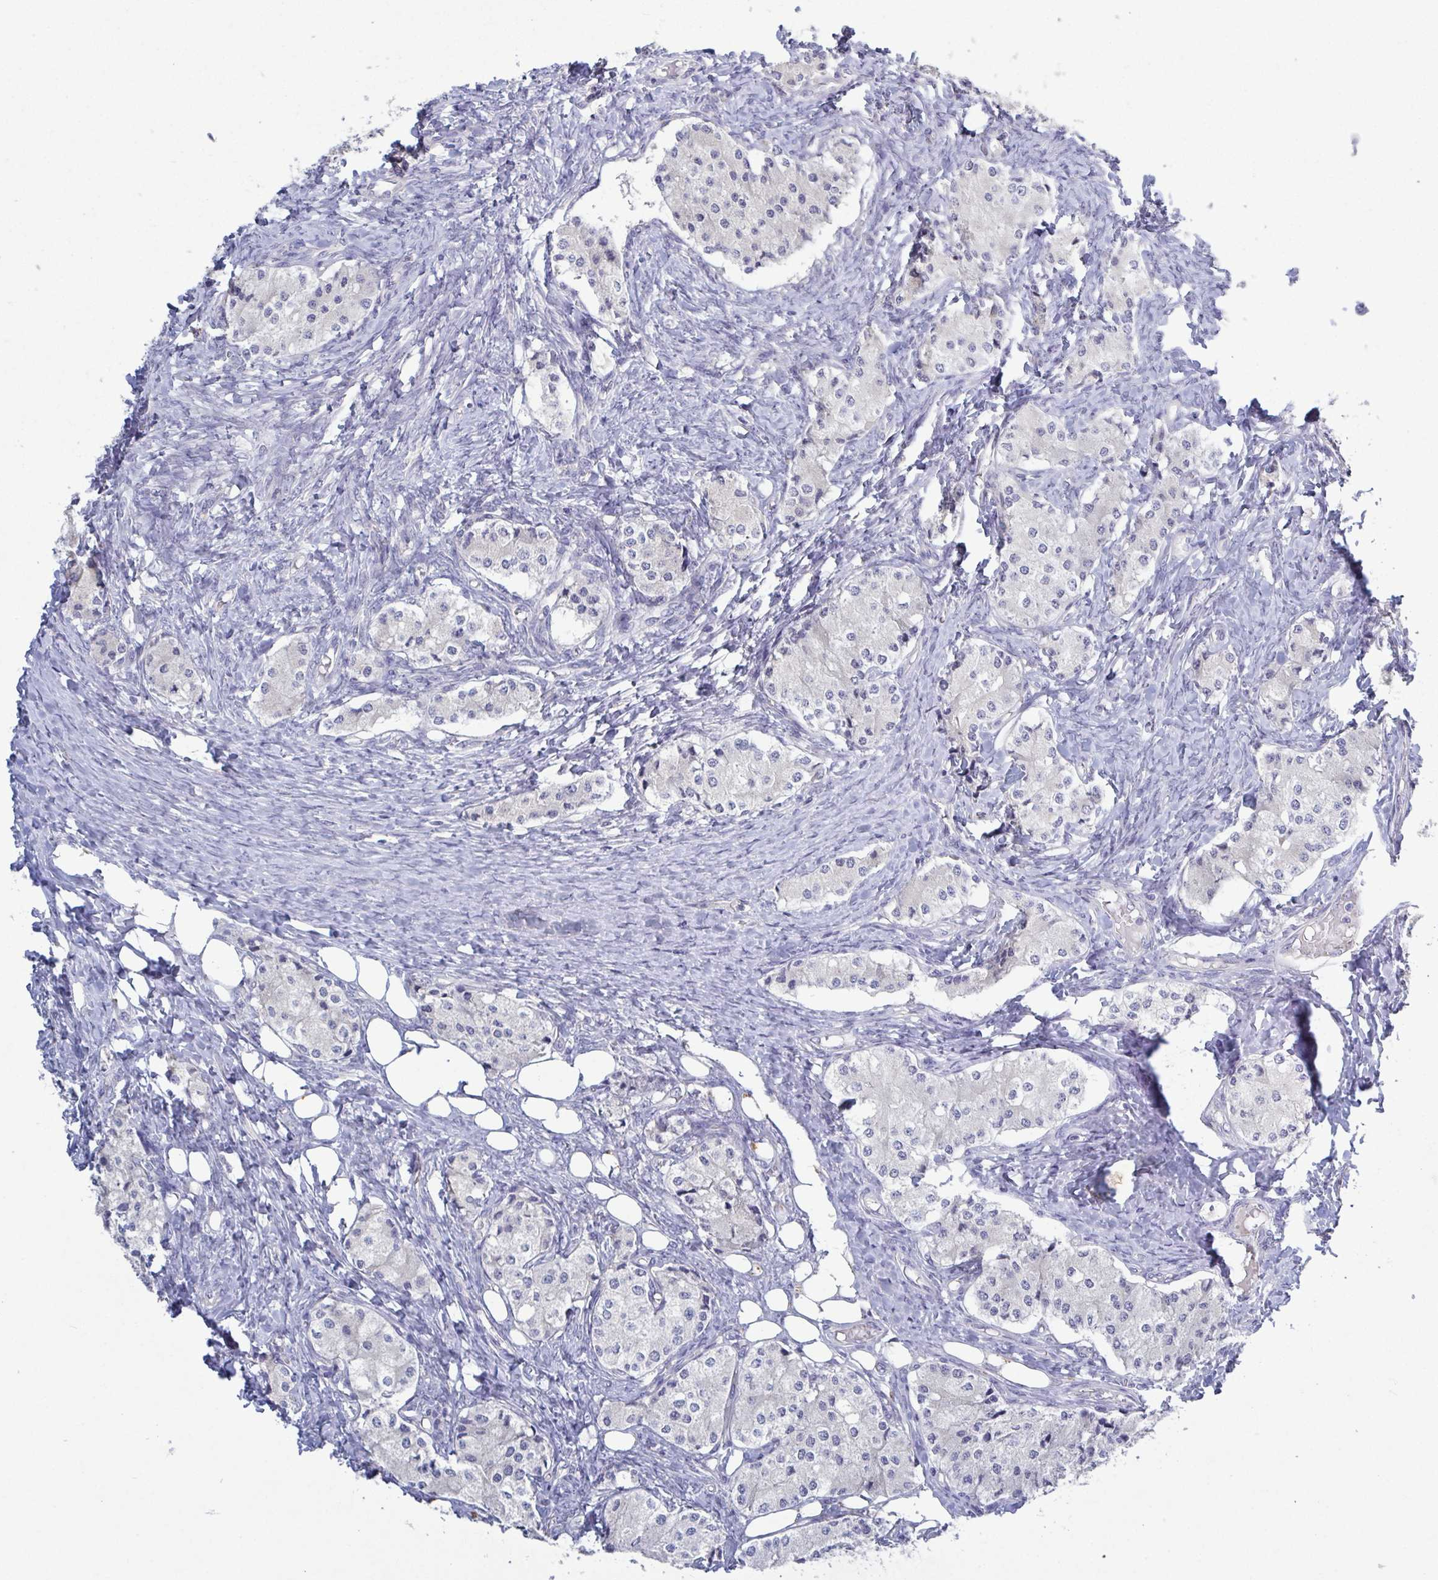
{"staining": {"intensity": "negative", "quantity": "none", "location": "none"}, "tissue": "carcinoid", "cell_type": "Tumor cells", "image_type": "cancer", "snomed": [{"axis": "morphology", "description": "Carcinoid, malignant, NOS"}, {"axis": "topography", "description": "Colon"}], "caption": "Human carcinoid stained for a protein using immunohistochemistry demonstrates no expression in tumor cells.", "gene": "GALNT13", "patient": {"sex": "female", "age": 52}}